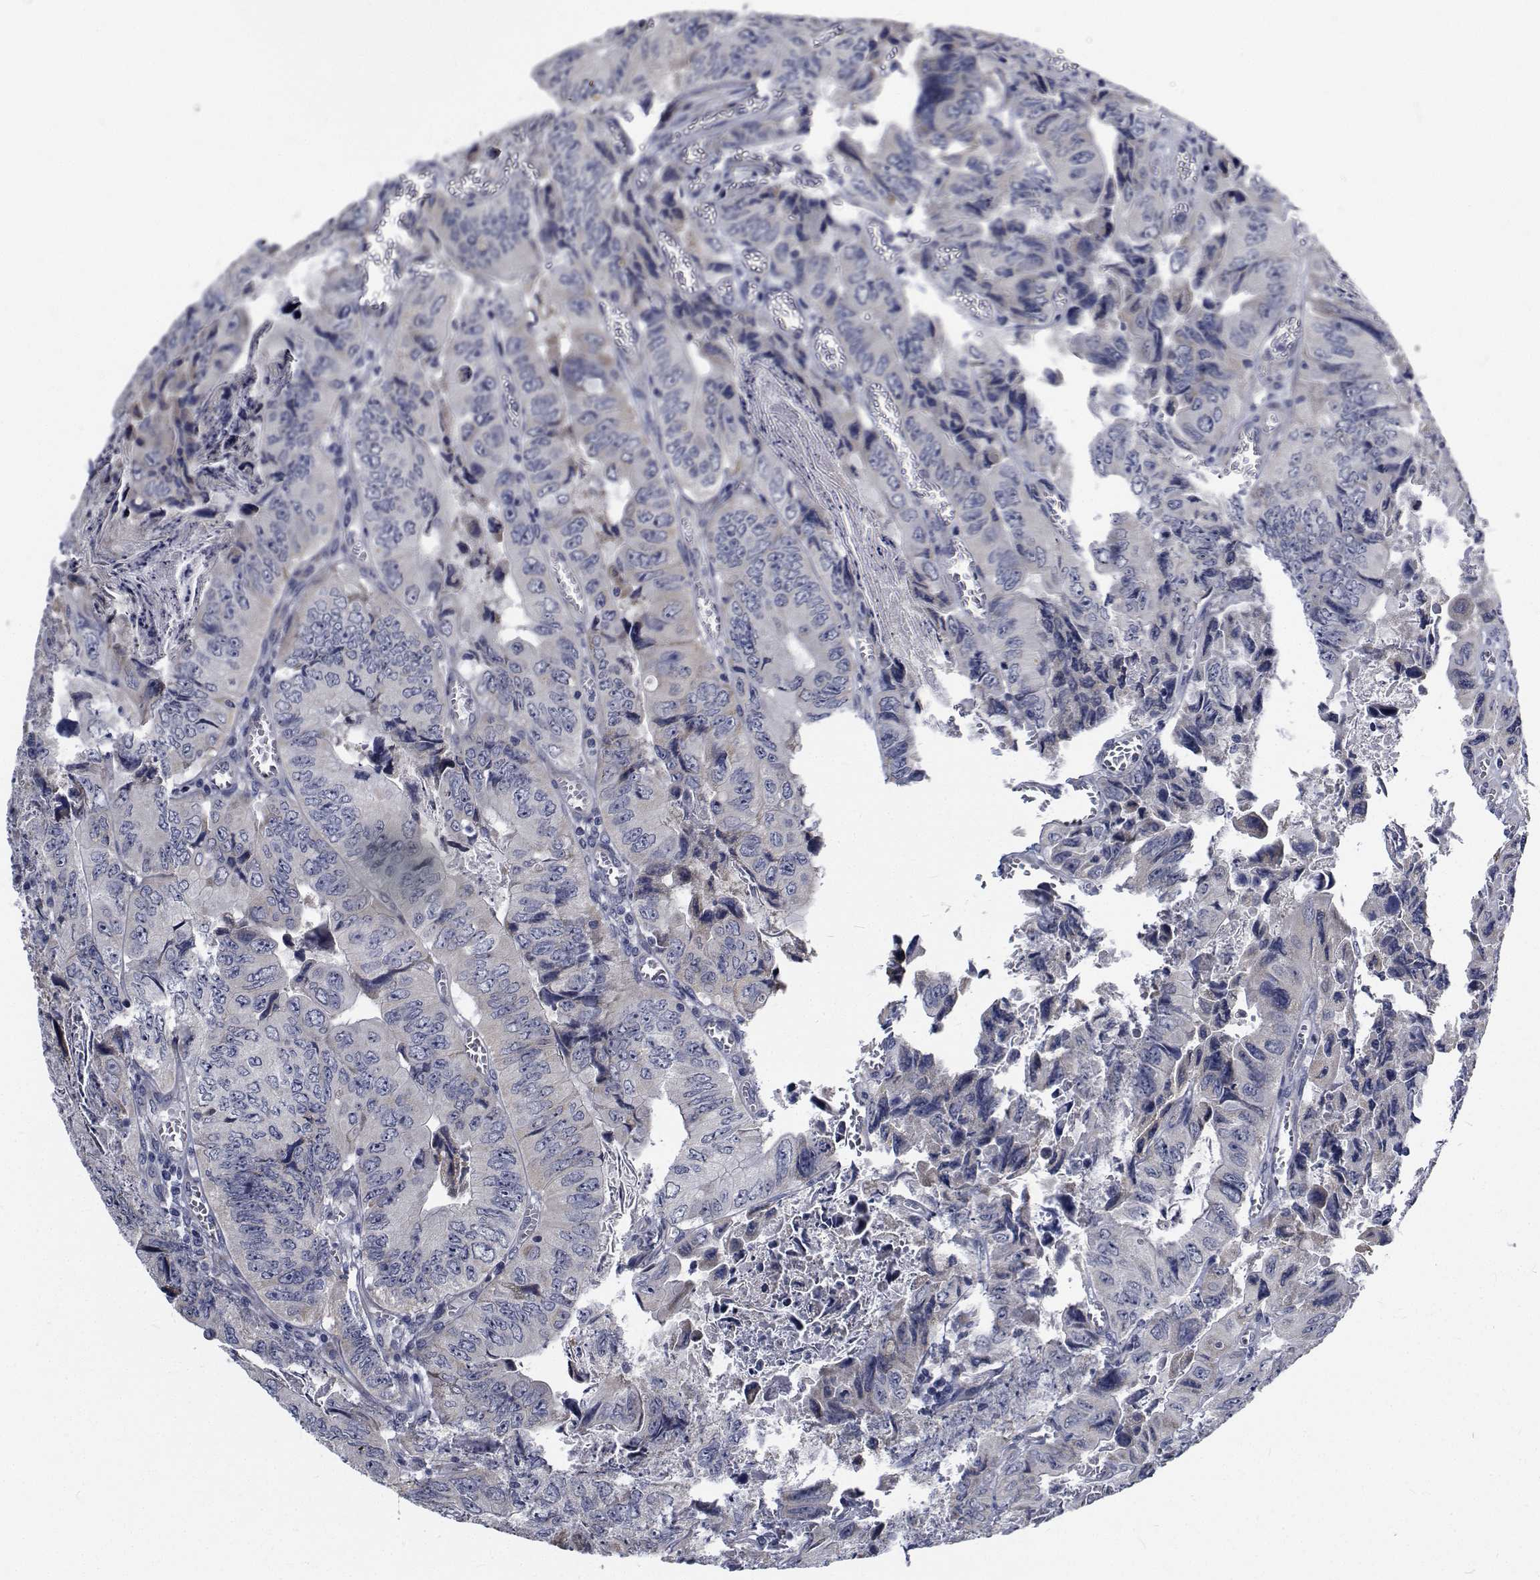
{"staining": {"intensity": "negative", "quantity": "none", "location": "none"}, "tissue": "colorectal cancer", "cell_type": "Tumor cells", "image_type": "cancer", "snomed": [{"axis": "morphology", "description": "Adenocarcinoma, NOS"}, {"axis": "topography", "description": "Colon"}], "caption": "High power microscopy image of an immunohistochemistry photomicrograph of adenocarcinoma (colorectal), revealing no significant positivity in tumor cells.", "gene": "TTBK1", "patient": {"sex": "female", "age": 84}}